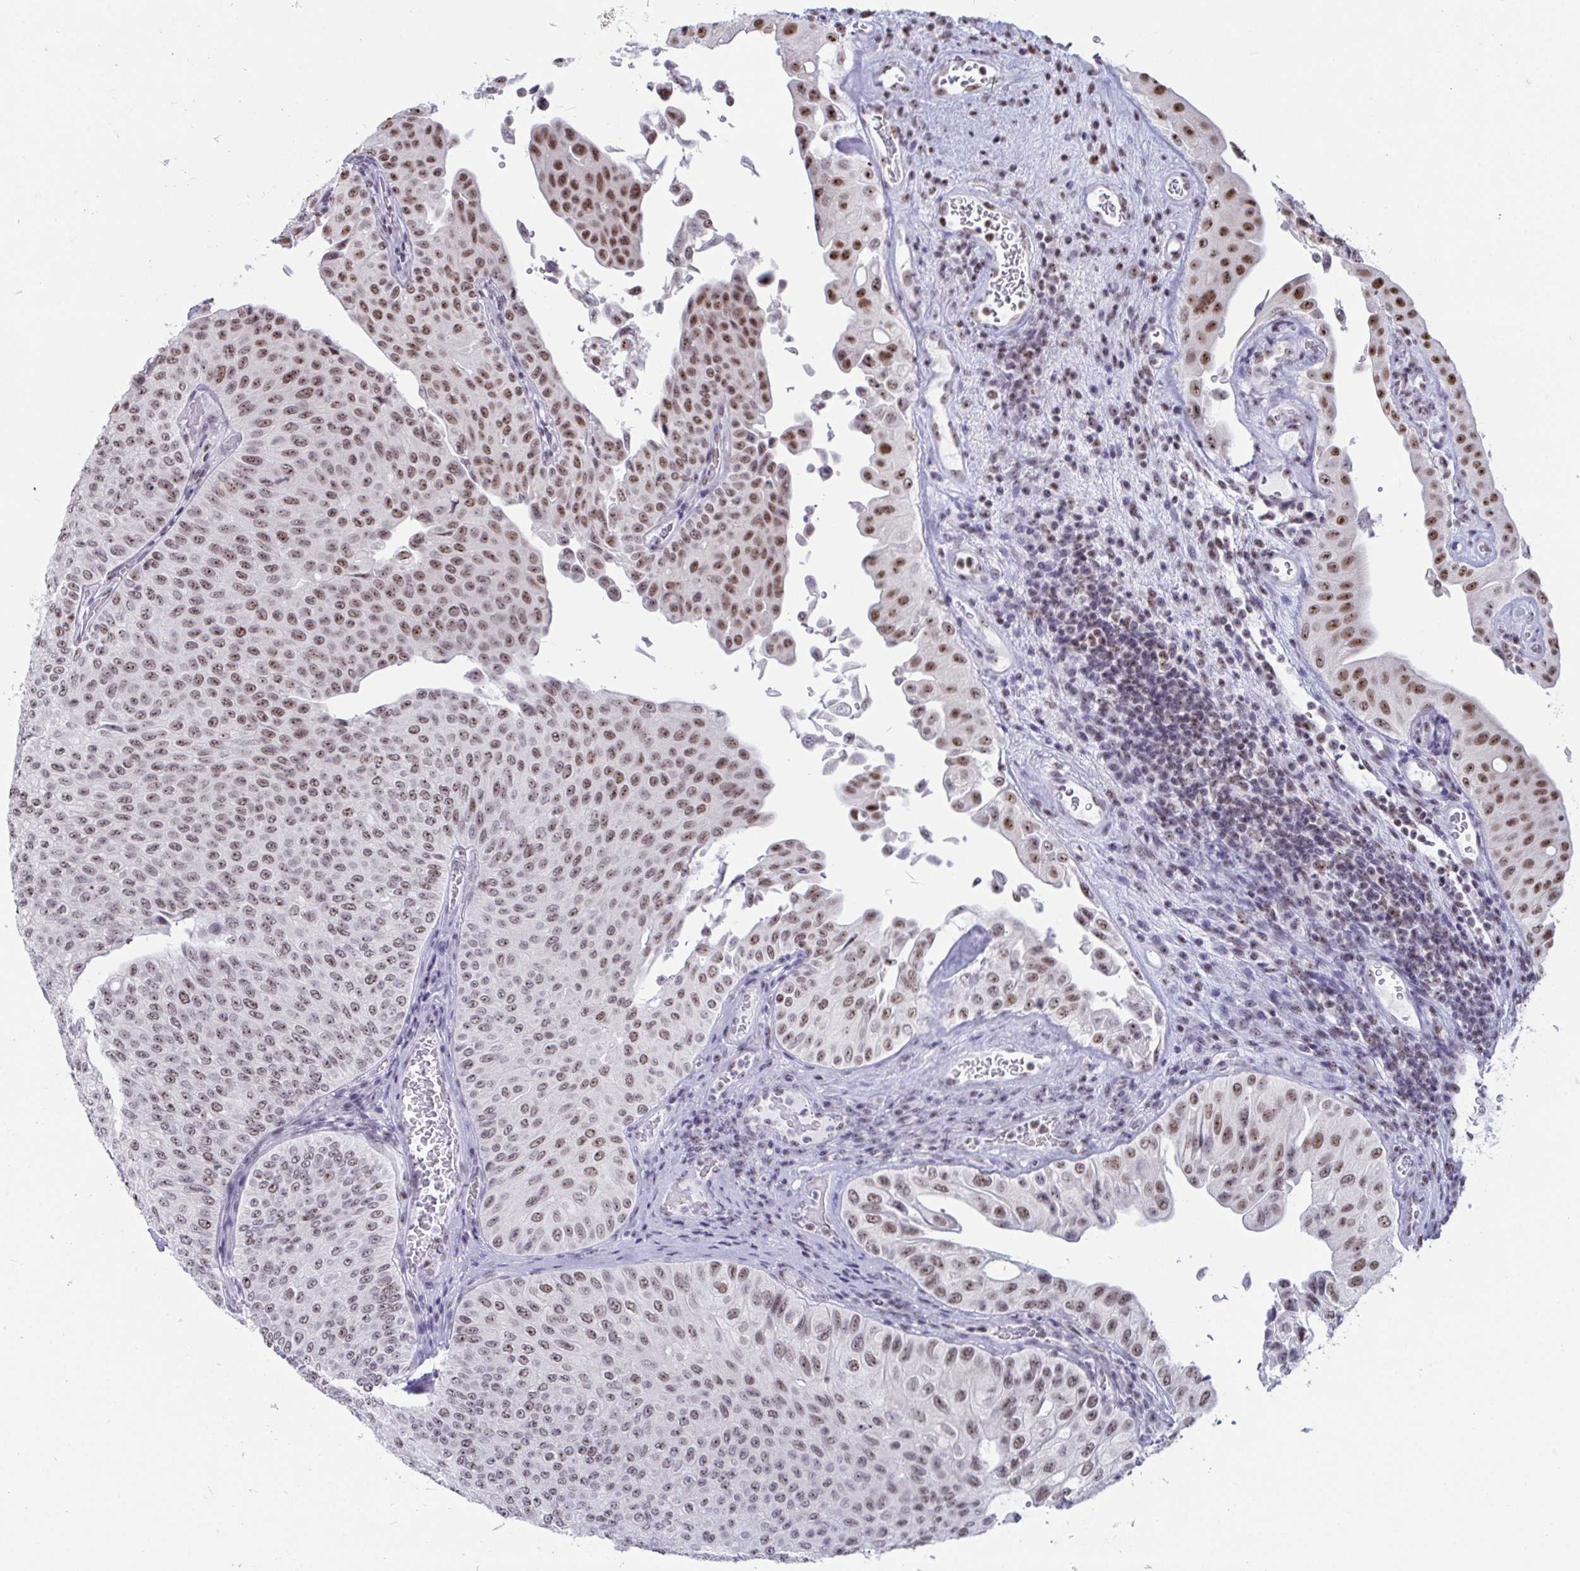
{"staining": {"intensity": "moderate", "quantity": "25%-75%", "location": "nuclear"}, "tissue": "urothelial cancer", "cell_type": "Tumor cells", "image_type": "cancer", "snomed": [{"axis": "morphology", "description": "Urothelial carcinoma, NOS"}, {"axis": "topography", "description": "Urinary bladder"}], "caption": "A brown stain shows moderate nuclear staining of a protein in transitional cell carcinoma tumor cells.", "gene": "SUPT16H", "patient": {"sex": "male", "age": 59}}